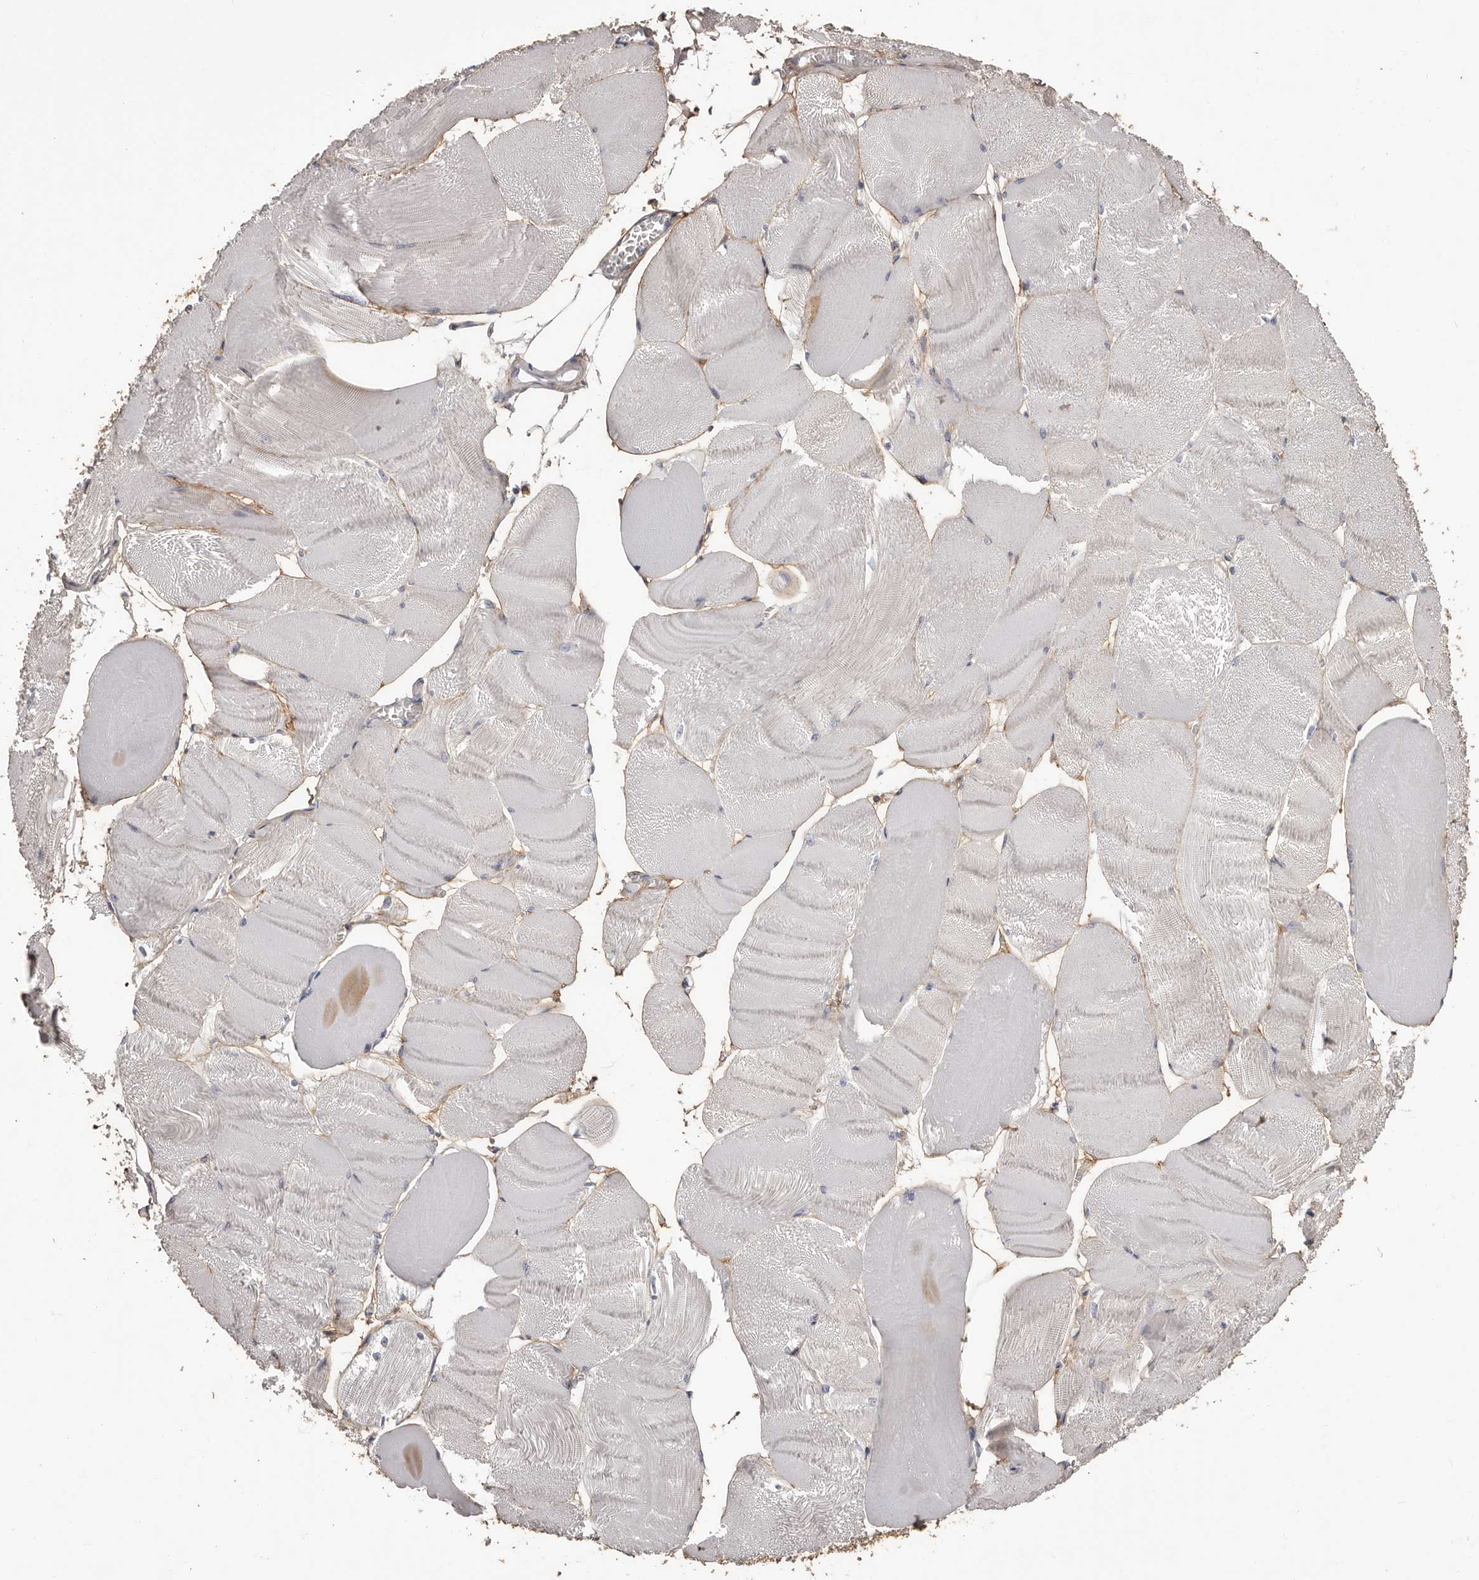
{"staining": {"intensity": "negative", "quantity": "none", "location": "none"}, "tissue": "skeletal muscle", "cell_type": "Myocytes", "image_type": "normal", "snomed": [{"axis": "morphology", "description": "Normal tissue, NOS"}, {"axis": "morphology", "description": "Basal cell carcinoma"}, {"axis": "topography", "description": "Skeletal muscle"}], "caption": "IHC photomicrograph of unremarkable skeletal muscle stained for a protein (brown), which reveals no expression in myocytes.", "gene": "COL6A1", "patient": {"sex": "female", "age": 64}}